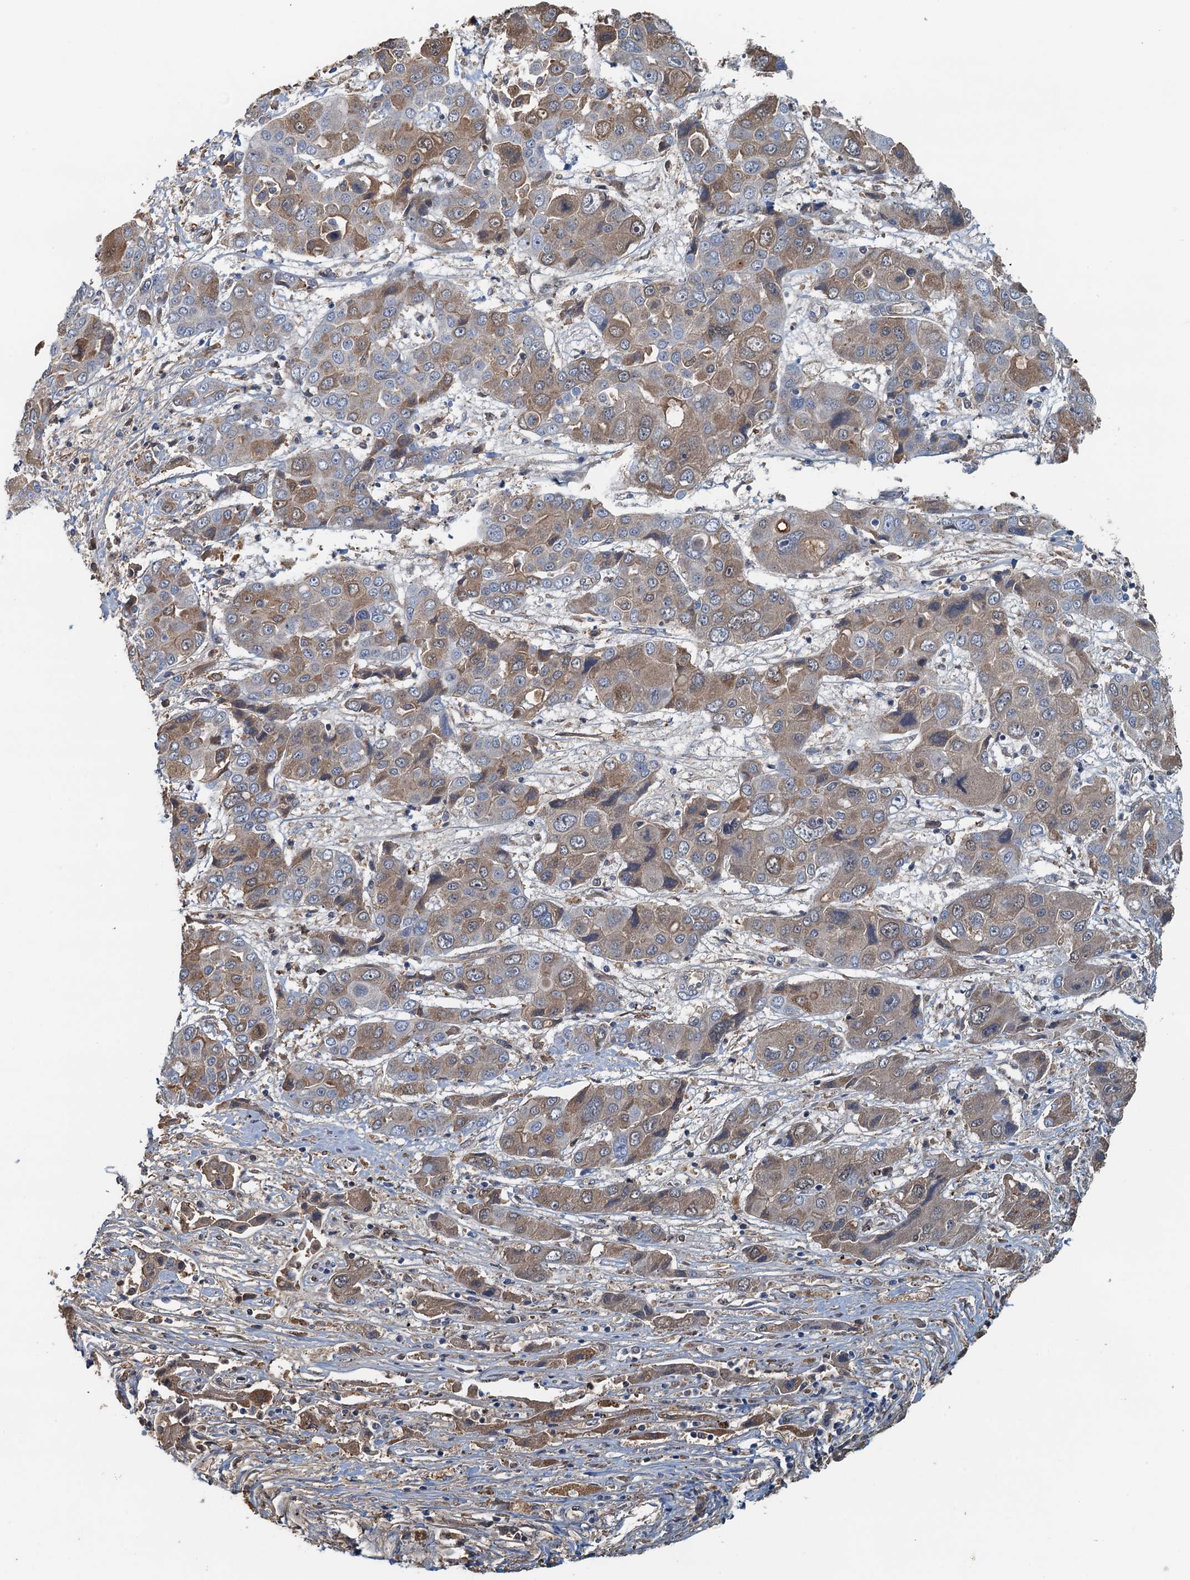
{"staining": {"intensity": "moderate", "quantity": "25%-75%", "location": "cytoplasmic/membranous"}, "tissue": "liver cancer", "cell_type": "Tumor cells", "image_type": "cancer", "snomed": [{"axis": "morphology", "description": "Cholangiocarcinoma"}, {"axis": "topography", "description": "Liver"}], "caption": "A brown stain highlights moderate cytoplasmic/membranous positivity of a protein in cholangiocarcinoma (liver) tumor cells.", "gene": "LSM14B", "patient": {"sex": "male", "age": 67}}